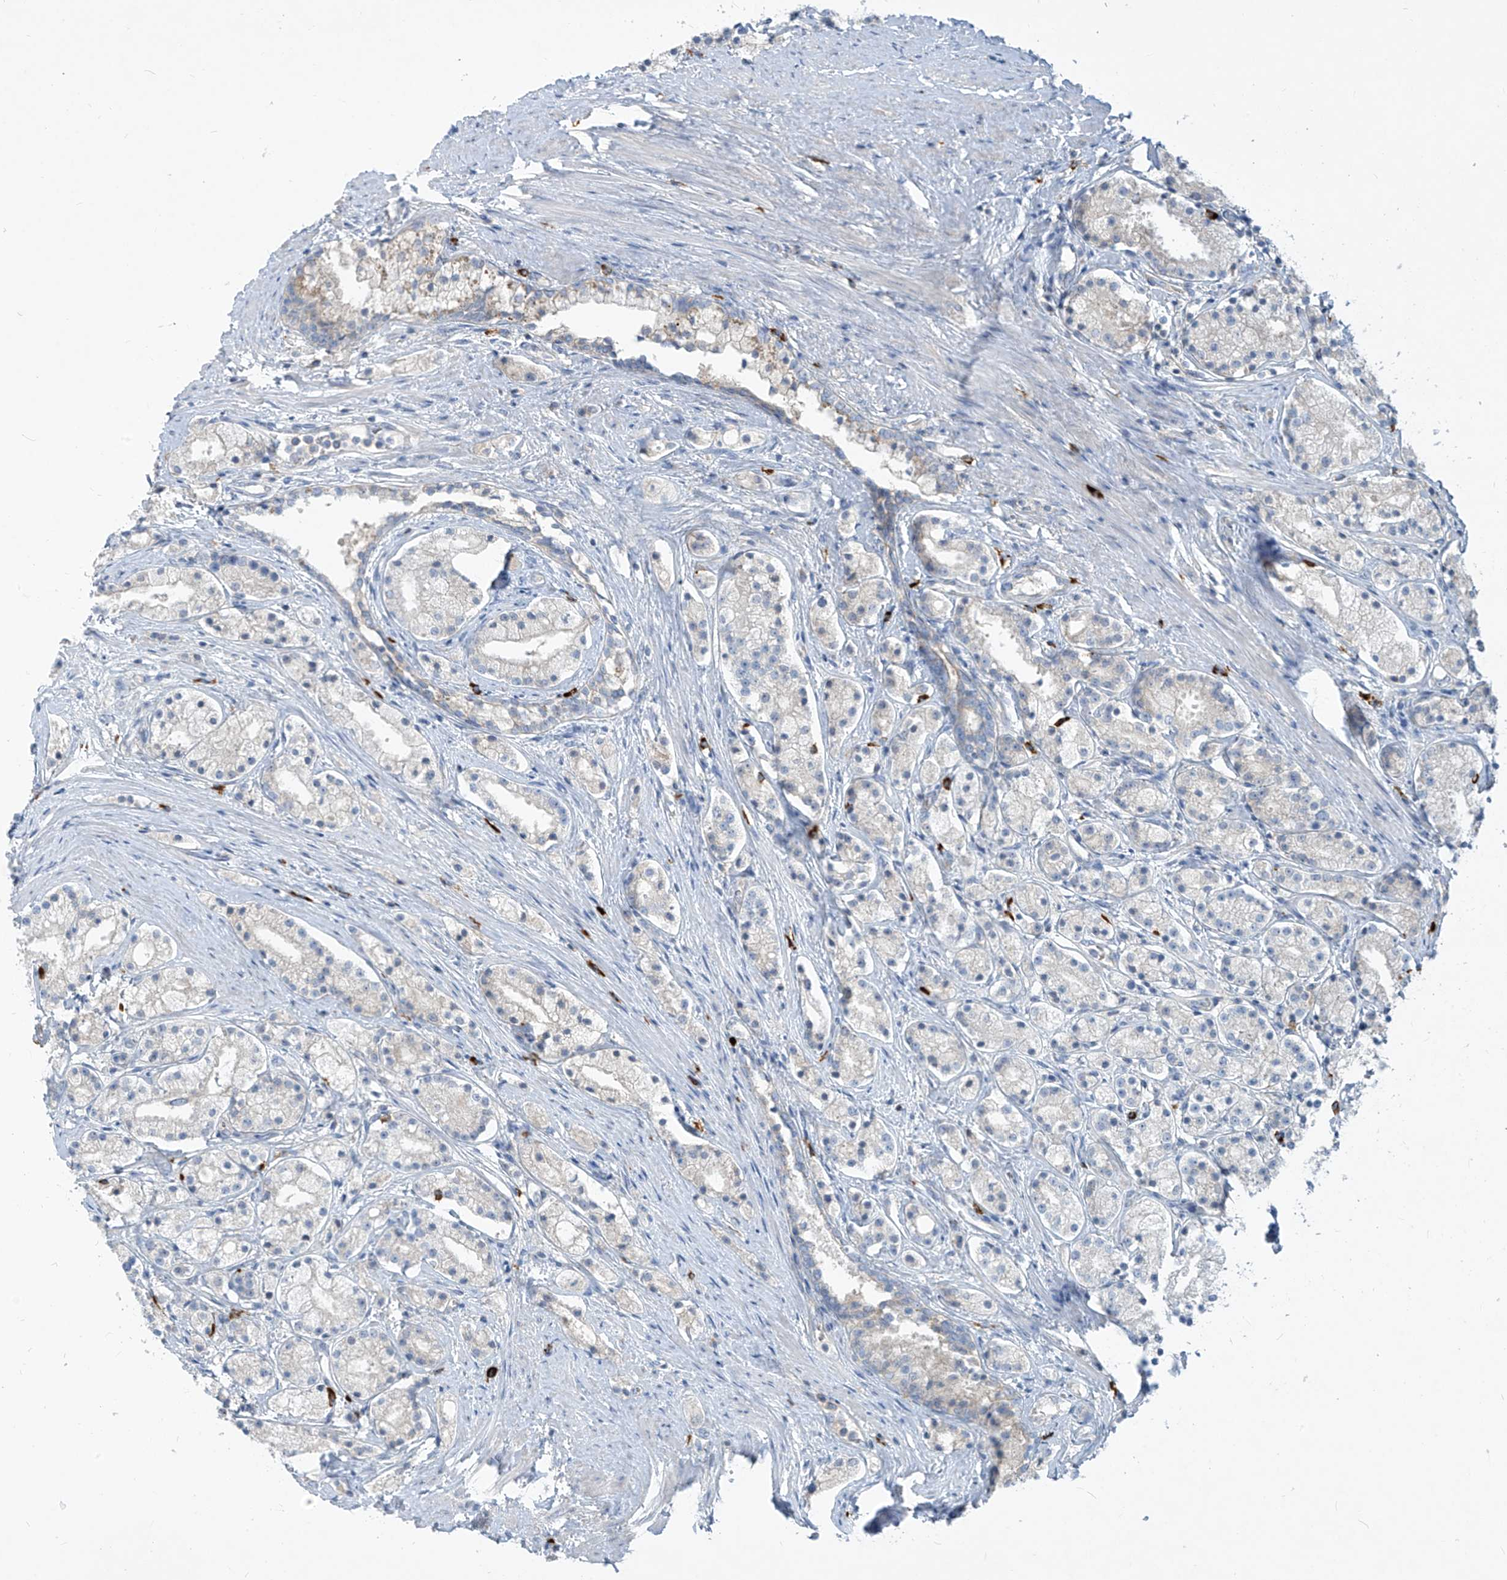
{"staining": {"intensity": "negative", "quantity": "none", "location": "none"}, "tissue": "prostate cancer", "cell_type": "Tumor cells", "image_type": "cancer", "snomed": [{"axis": "morphology", "description": "Adenocarcinoma, High grade"}, {"axis": "topography", "description": "Prostate"}], "caption": "IHC of prostate cancer (adenocarcinoma (high-grade)) reveals no expression in tumor cells.", "gene": "DGKQ", "patient": {"sex": "male", "age": 69}}